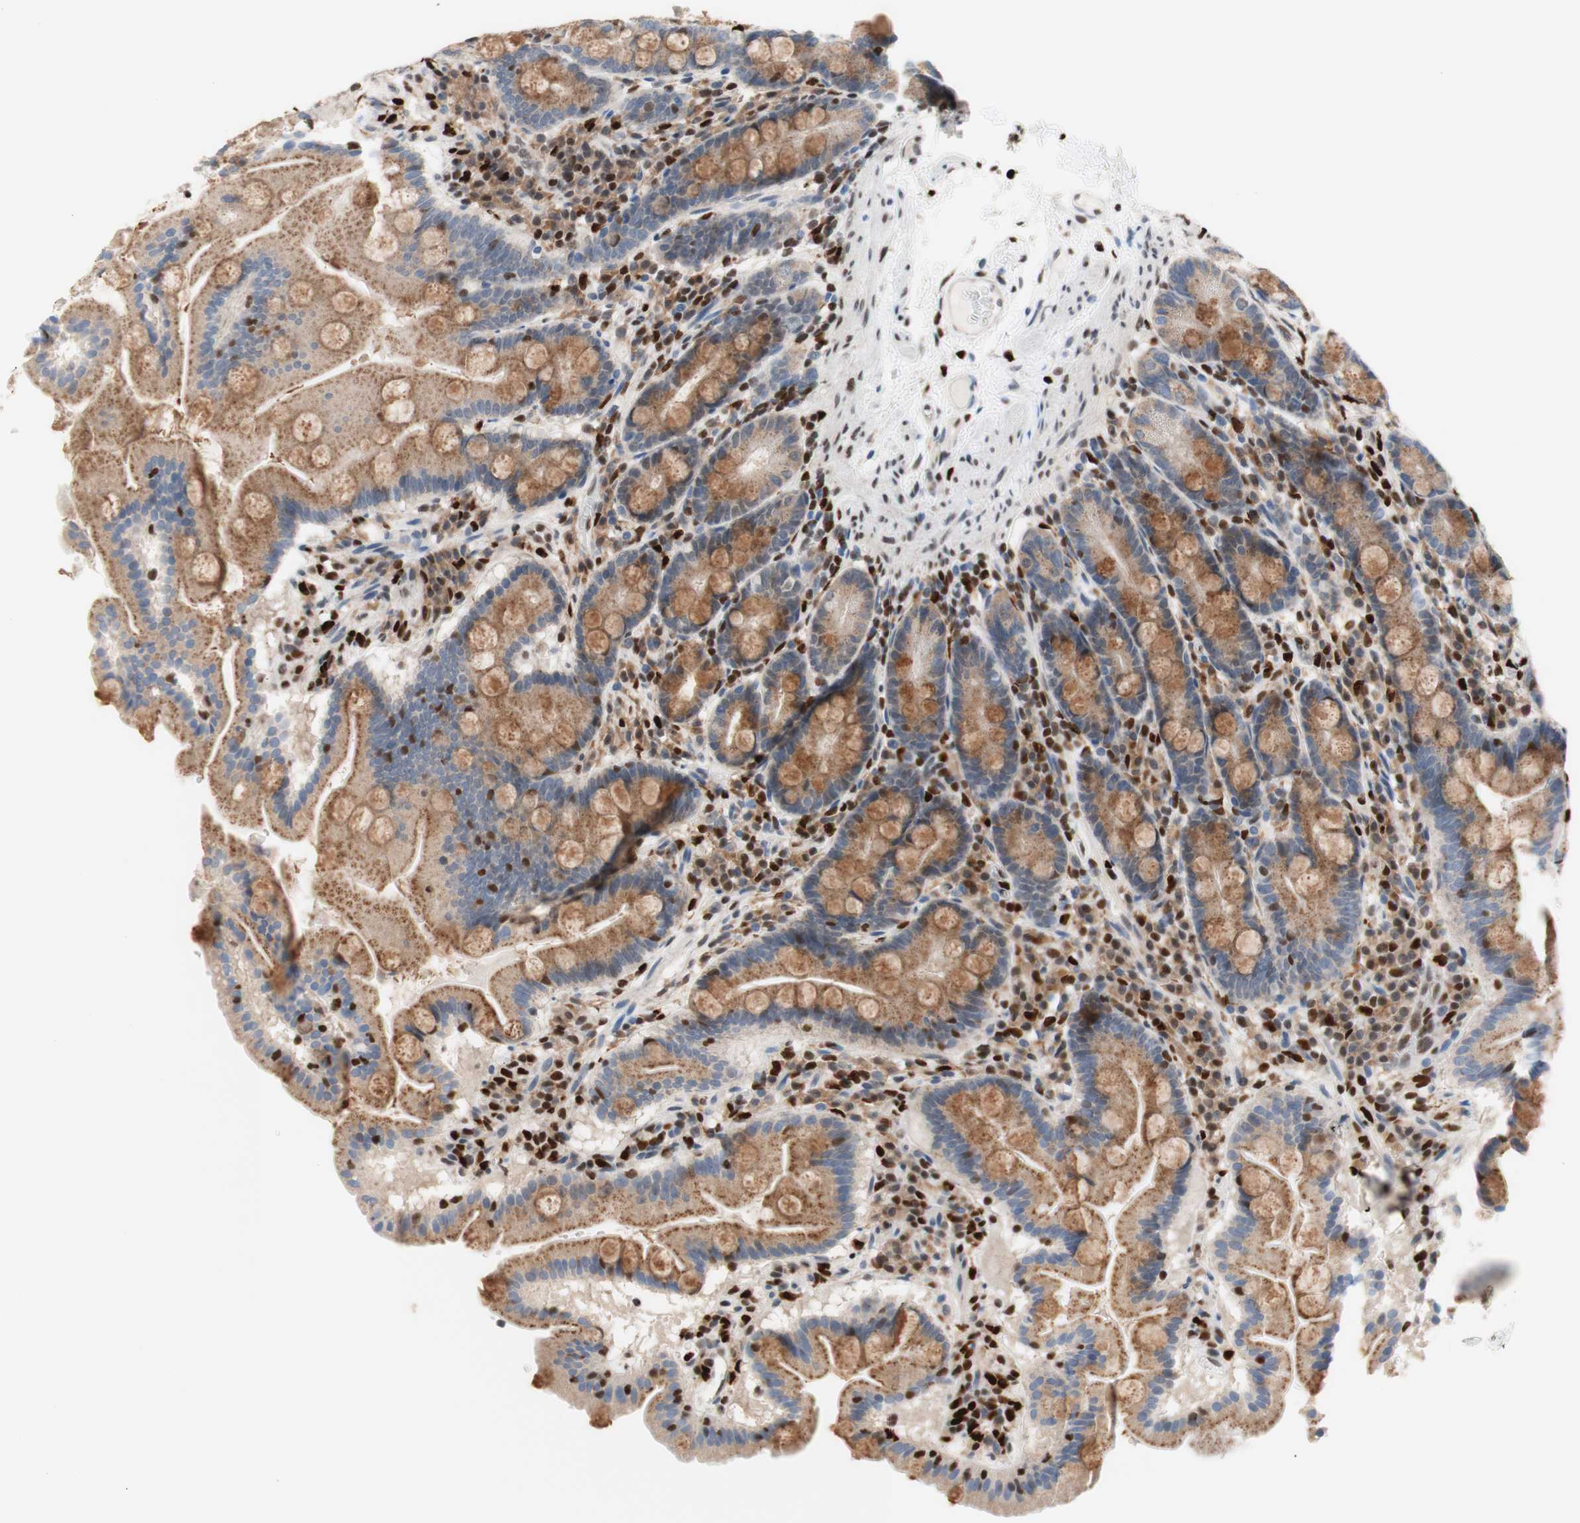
{"staining": {"intensity": "moderate", "quantity": ">75%", "location": "cytoplasmic/membranous"}, "tissue": "duodenum", "cell_type": "Glandular cells", "image_type": "normal", "snomed": [{"axis": "morphology", "description": "Normal tissue, NOS"}, {"axis": "topography", "description": "Duodenum"}], "caption": "A photomicrograph showing moderate cytoplasmic/membranous staining in approximately >75% of glandular cells in benign duodenum, as visualized by brown immunohistochemical staining.", "gene": "EED", "patient": {"sex": "male", "age": 50}}